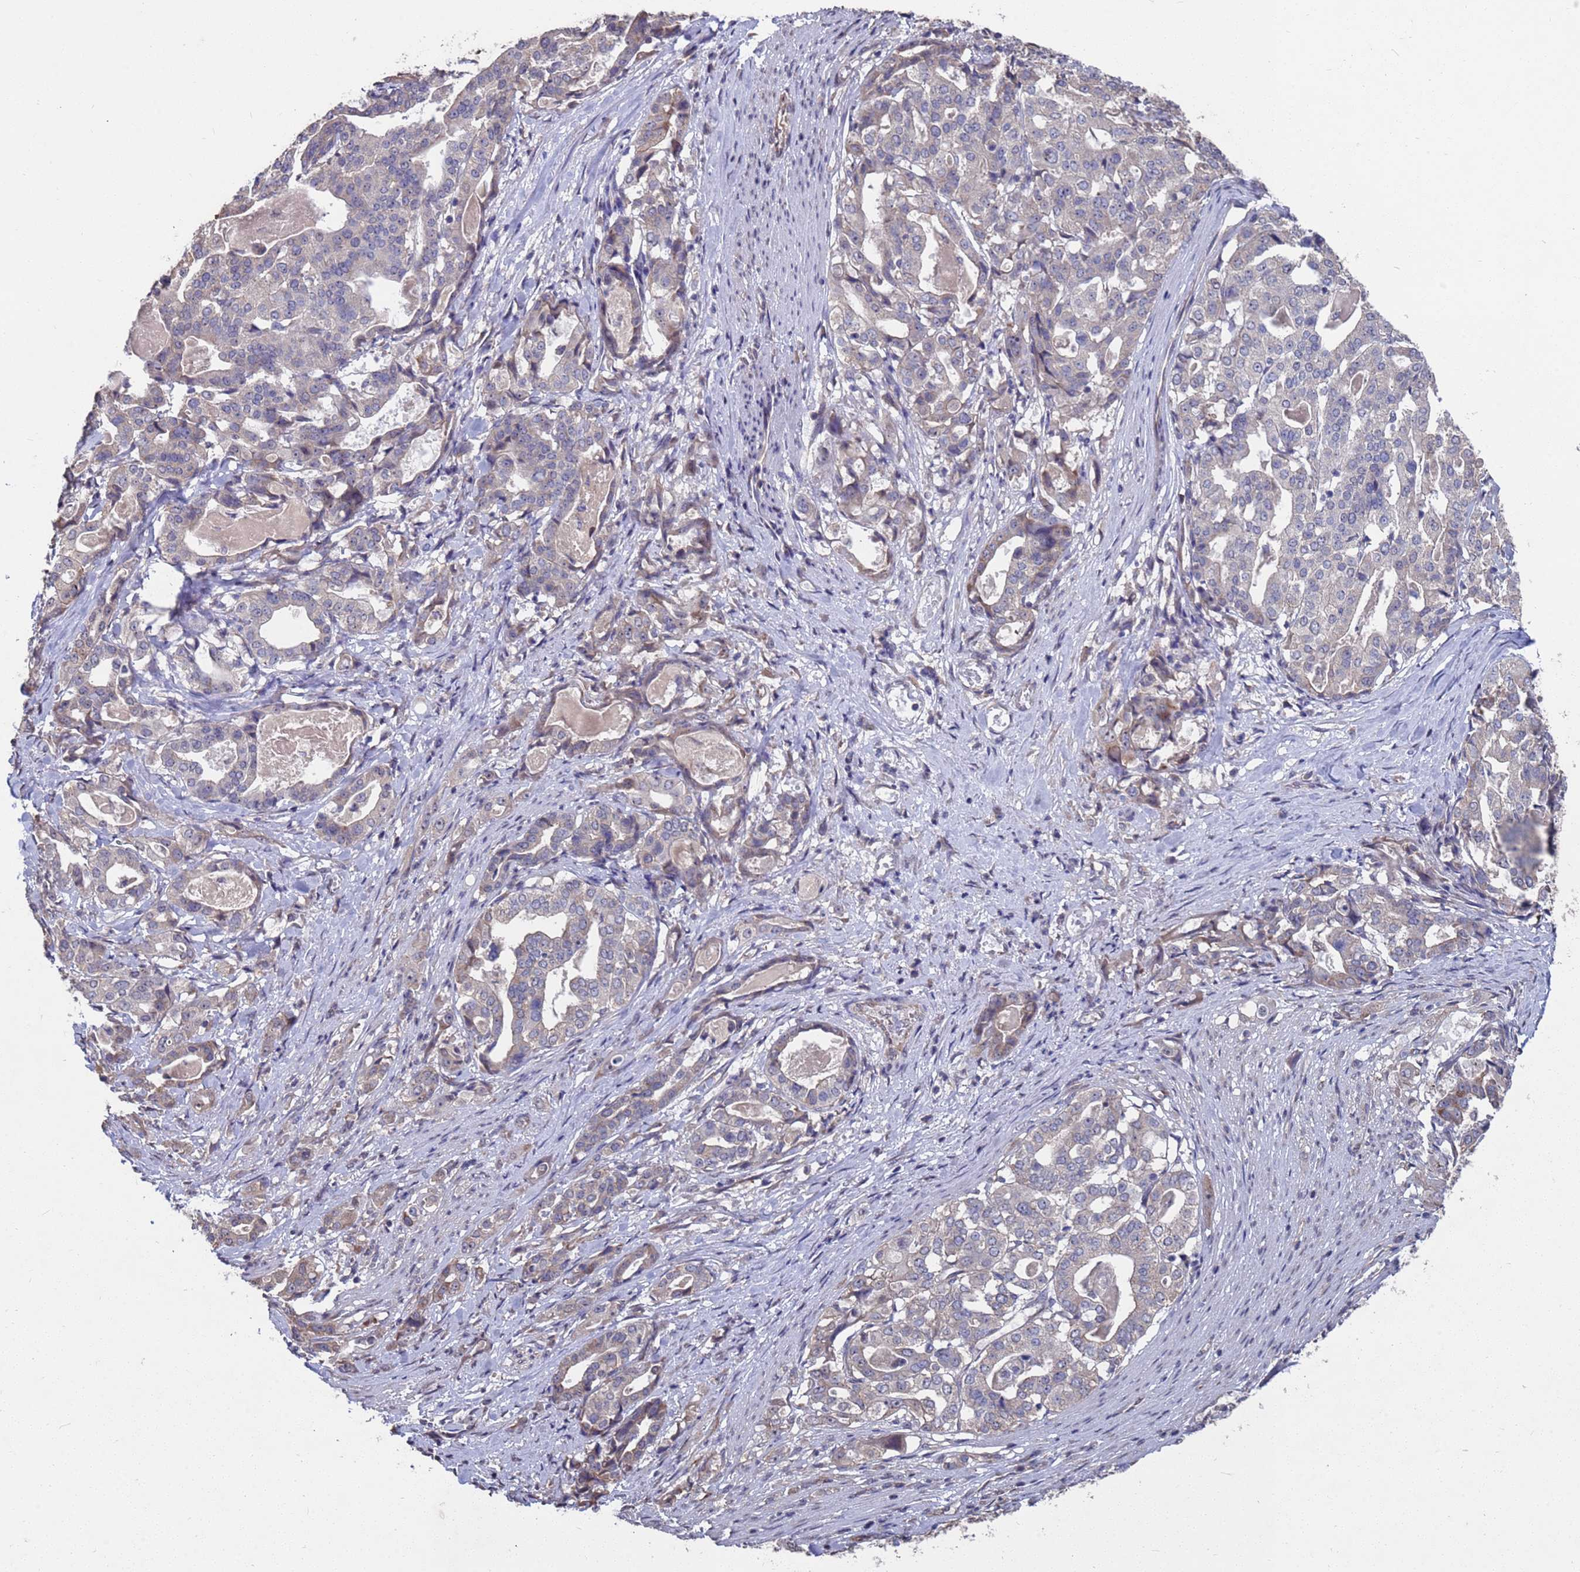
{"staining": {"intensity": "weak", "quantity": "25%-75%", "location": "cytoplasmic/membranous"}, "tissue": "stomach cancer", "cell_type": "Tumor cells", "image_type": "cancer", "snomed": [{"axis": "morphology", "description": "Adenocarcinoma, NOS"}, {"axis": "topography", "description": "Stomach"}], "caption": "Brown immunohistochemical staining in stomach adenocarcinoma reveals weak cytoplasmic/membranous positivity in approximately 25%-75% of tumor cells. (IHC, brightfield microscopy, high magnification).", "gene": "CFAP119", "patient": {"sex": "male", "age": 48}}